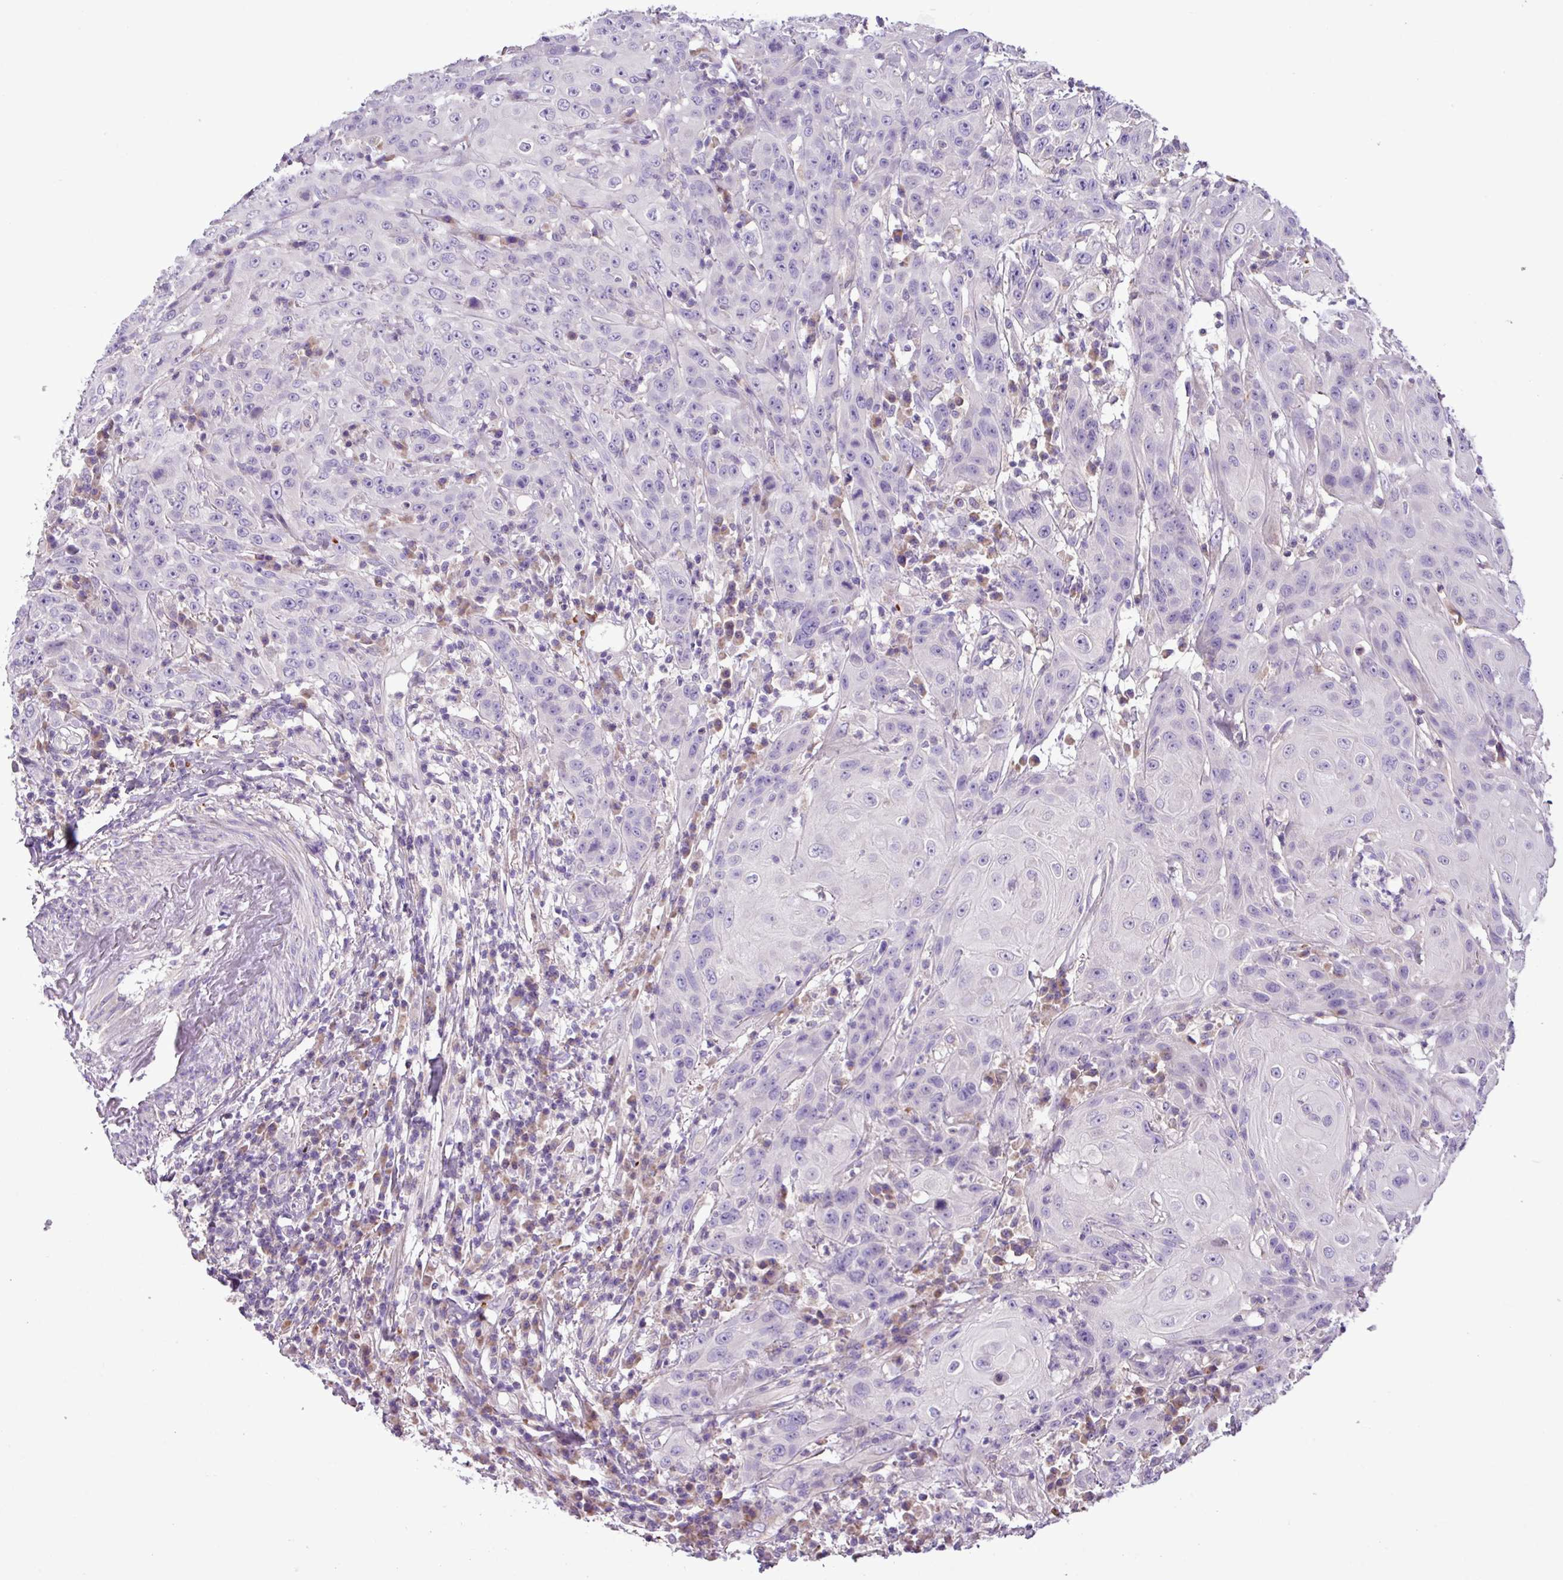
{"staining": {"intensity": "negative", "quantity": "none", "location": "none"}, "tissue": "head and neck cancer", "cell_type": "Tumor cells", "image_type": "cancer", "snomed": [{"axis": "morphology", "description": "Squamous cell carcinoma, NOS"}, {"axis": "topography", "description": "Skin"}, {"axis": "topography", "description": "Head-Neck"}], "caption": "Immunohistochemistry histopathology image of human head and neck cancer (squamous cell carcinoma) stained for a protein (brown), which shows no positivity in tumor cells.", "gene": "FAM183A", "patient": {"sex": "male", "age": 80}}